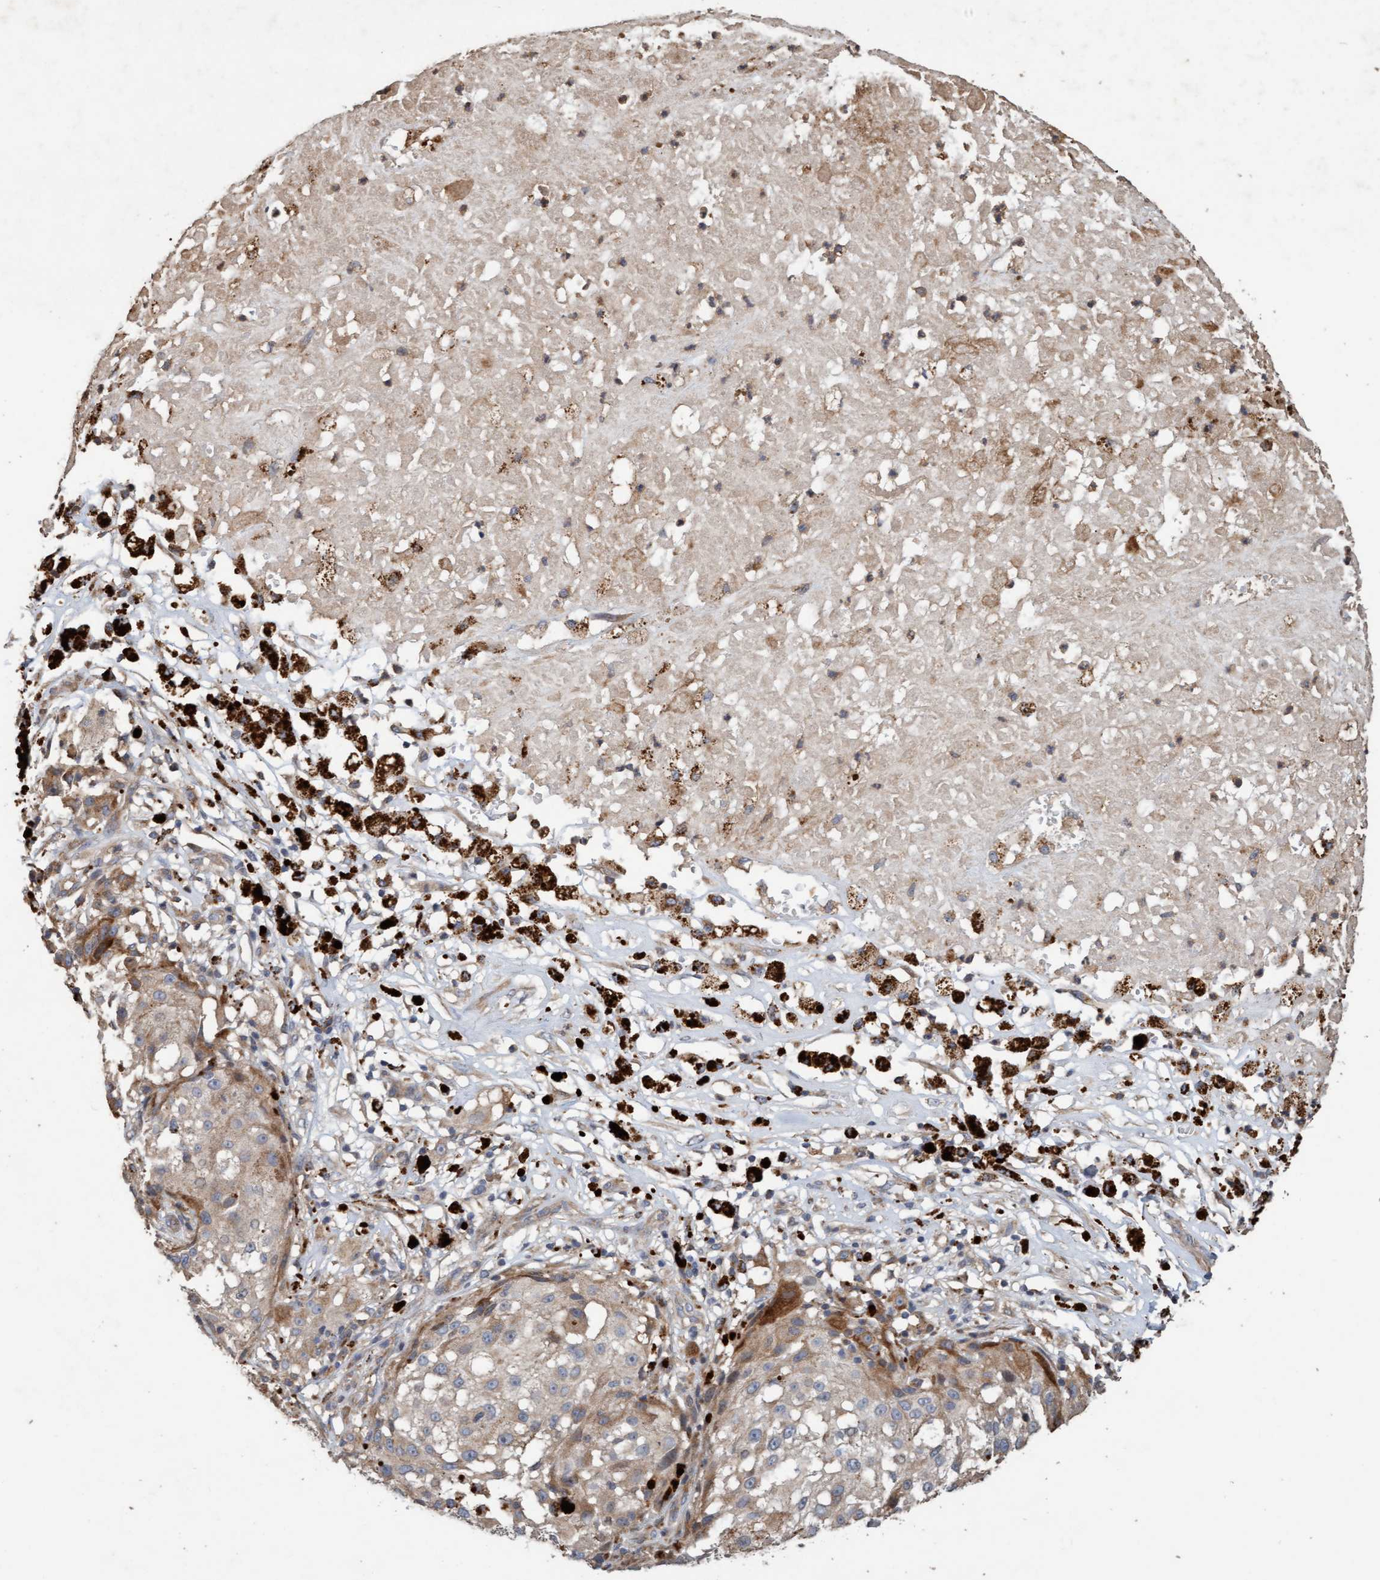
{"staining": {"intensity": "weak", "quantity": "<25%", "location": "cytoplasmic/membranous"}, "tissue": "melanoma", "cell_type": "Tumor cells", "image_type": "cancer", "snomed": [{"axis": "morphology", "description": "Necrosis, NOS"}, {"axis": "morphology", "description": "Malignant melanoma, NOS"}, {"axis": "topography", "description": "Skin"}], "caption": "Immunohistochemistry micrograph of melanoma stained for a protein (brown), which displays no positivity in tumor cells.", "gene": "LONRF1", "patient": {"sex": "female", "age": 87}}